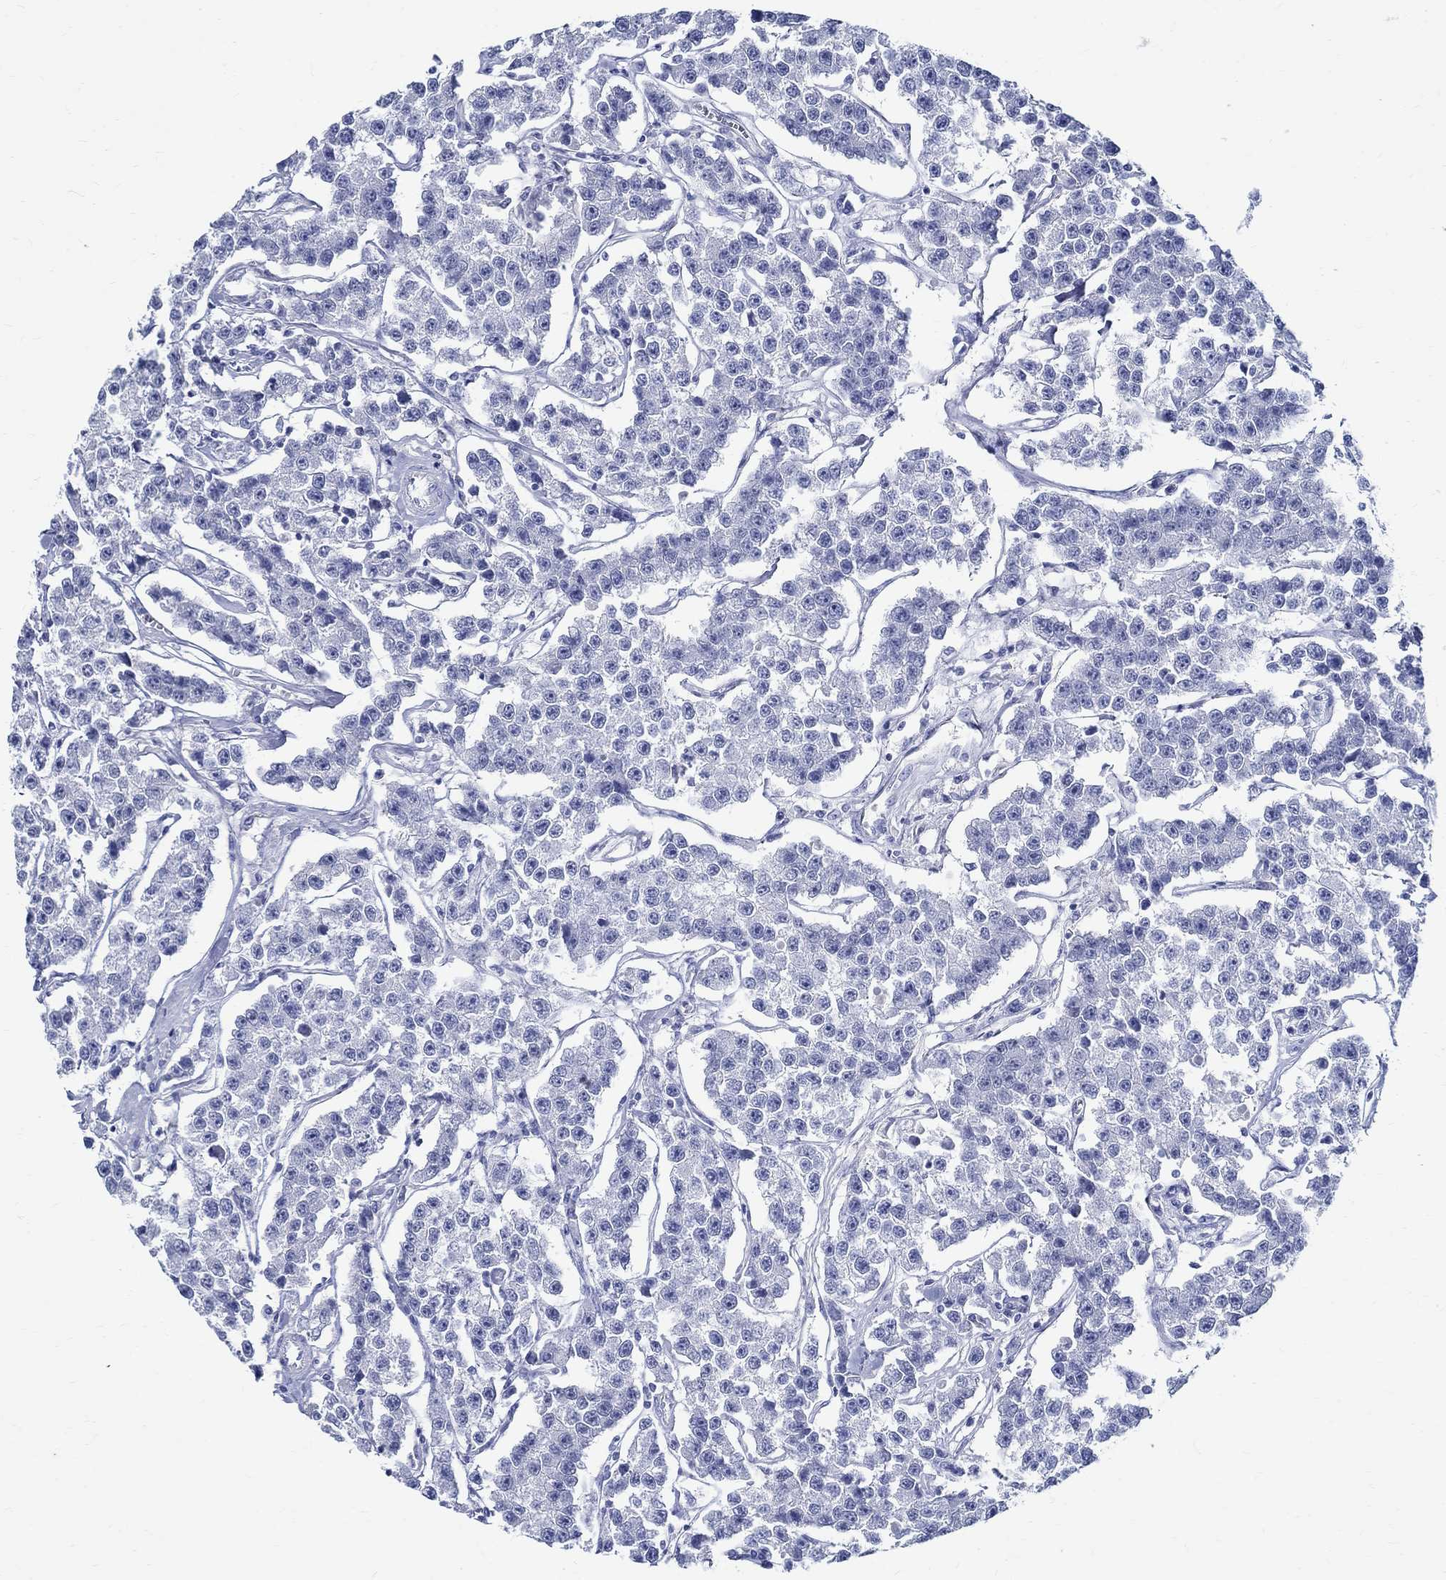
{"staining": {"intensity": "negative", "quantity": "none", "location": "none"}, "tissue": "testis cancer", "cell_type": "Tumor cells", "image_type": "cancer", "snomed": [{"axis": "morphology", "description": "Seminoma, NOS"}, {"axis": "topography", "description": "Testis"}], "caption": "IHC photomicrograph of neoplastic tissue: testis cancer stained with DAB (3,3'-diaminobenzidine) demonstrates no significant protein expression in tumor cells. (Immunohistochemistry, brightfield microscopy, high magnification).", "gene": "TSPAN16", "patient": {"sex": "male", "age": 59}}